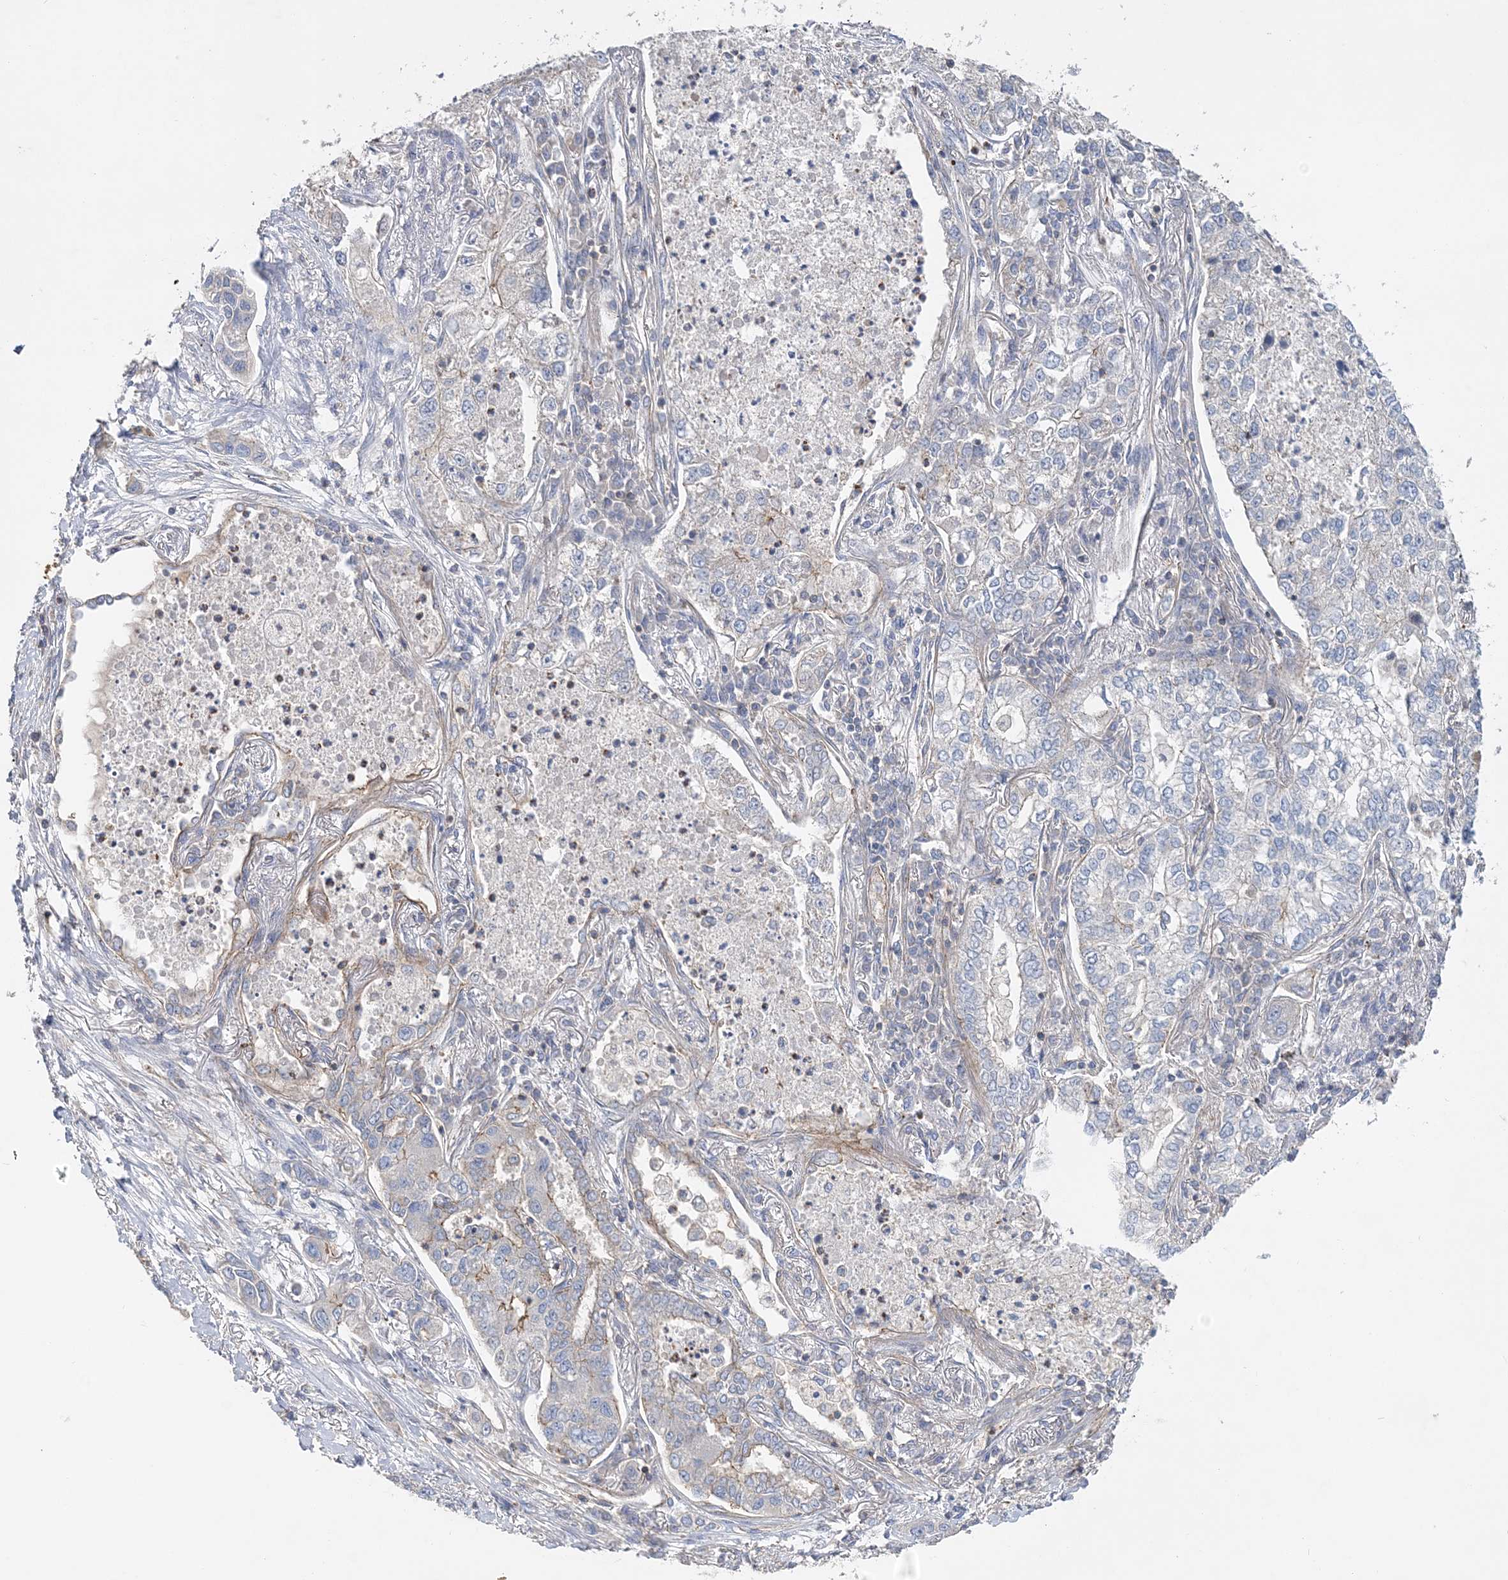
{"staining": {"intensity": "moderate", "quantity": "<25%", "location": "cytoplasmic/membranous"}, "tissue": "lung cancer", "cell_type": "Tumor cells", "image_type": "cancer", "snomed": [{"axis": "morphology", "description": "Adenocarcinoma, NOS"}, {"axis": "topography", "description": "Lung"}], "caption": "Immunohistochemical staining of lung adenocarcinoma displays low levels of moderate cytoplasmic/membranous protein positivity in about <25% of tumor cells. Ihc stains the protein of interest in brown and the nuclei are stained blue.", "gene": "PIGC", "patient": {"sex": "male", "age": 49}}